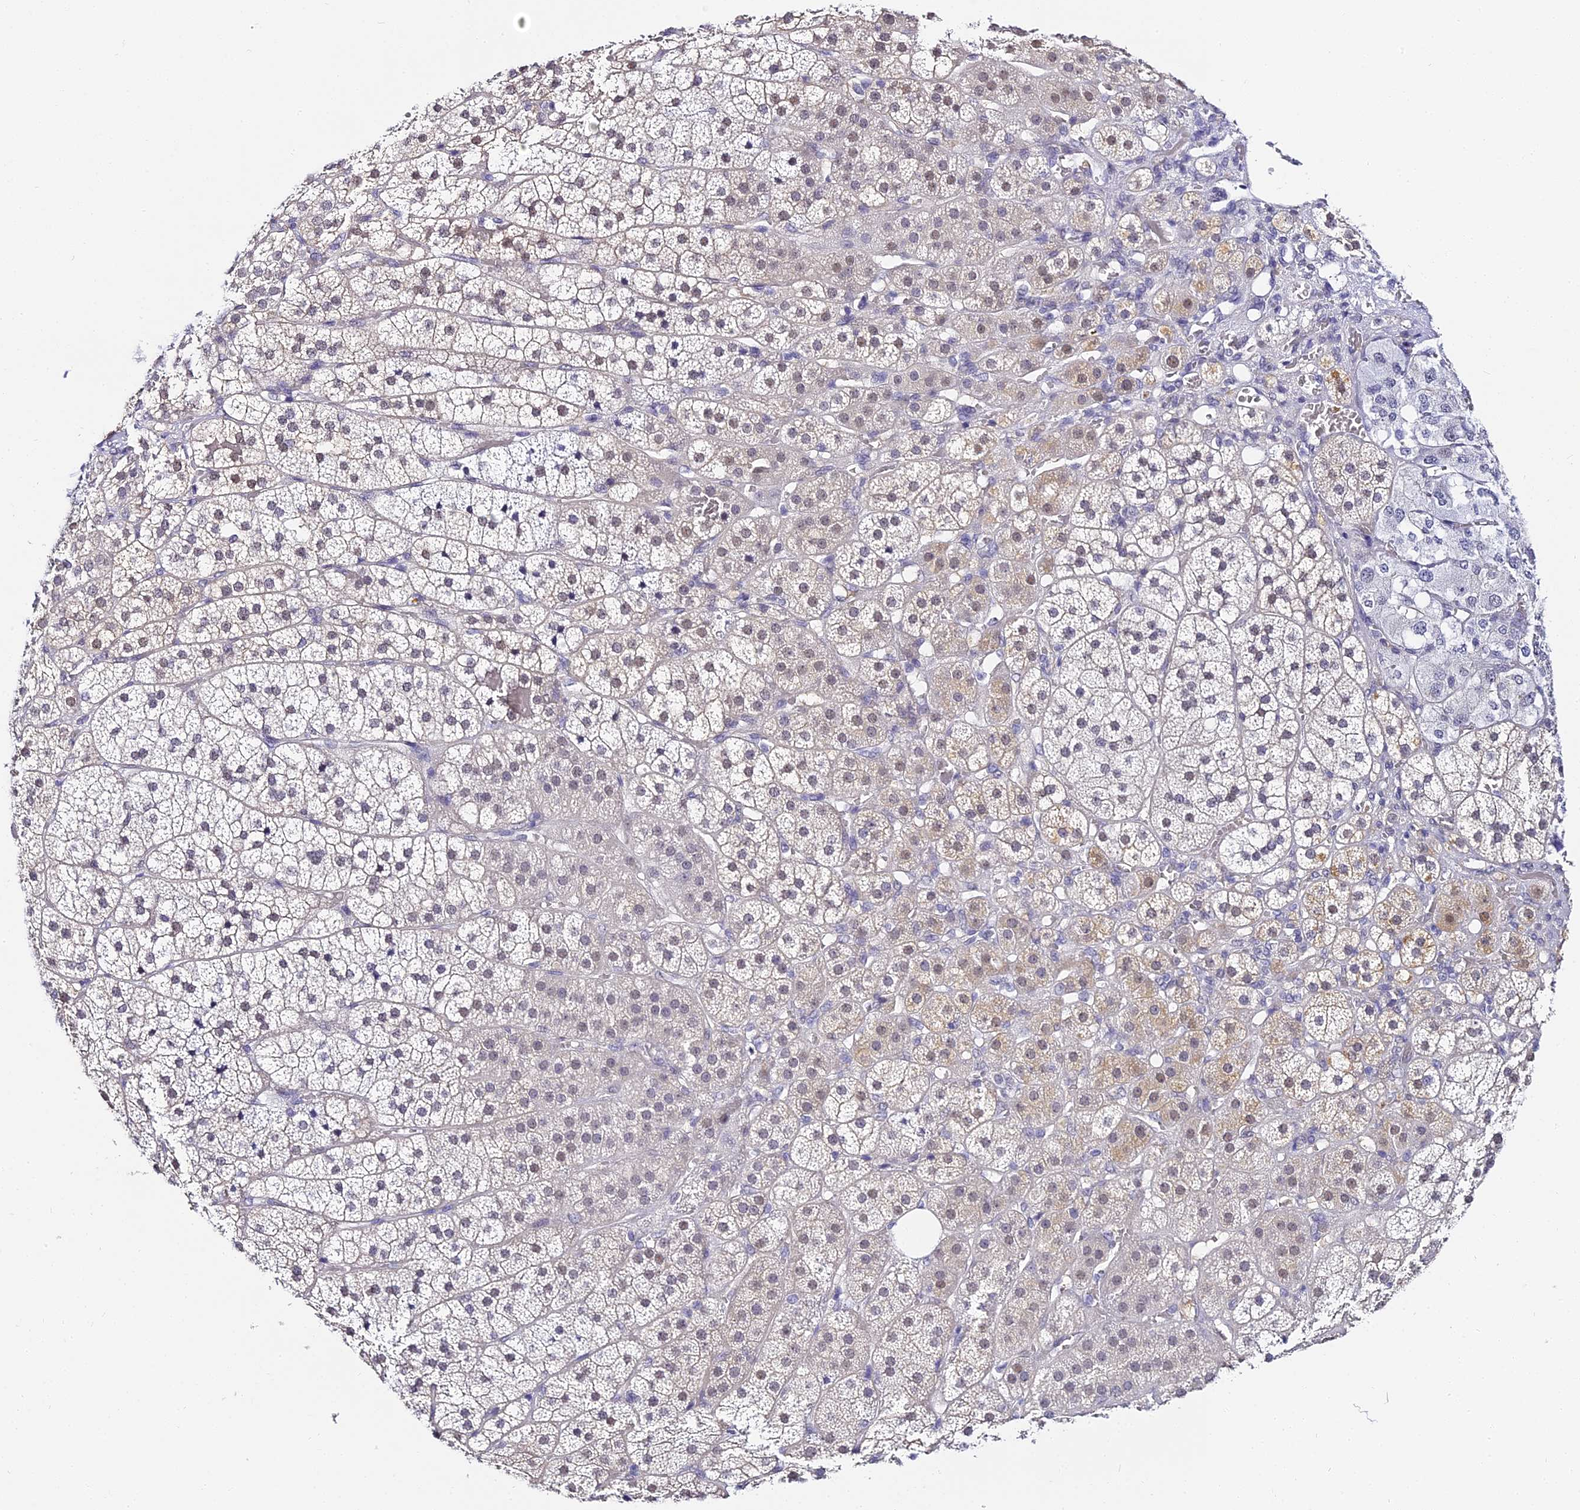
{"staining": {"intensity": "weak", "quantity": "25%-75%", "location": "cytoplasmic/membranous,nuclear"}, "tissue": "adrenal gland", "cell_type": "Glandular cells", "image_type": "normal", "snomed": [{"axis": "morphology", "description": "Normal tissue, NOS"}, {"axis": "topography", "description": "Adrenal gland"}], "caption": "Adrenal gland stained with IHC reveals weak cytoplasmic/membranous,nuclear positivity in approximately 25%-75% of glandular cells.", "gene": "ABHD14A", "patient": {"sex": "female", "age": 44}}